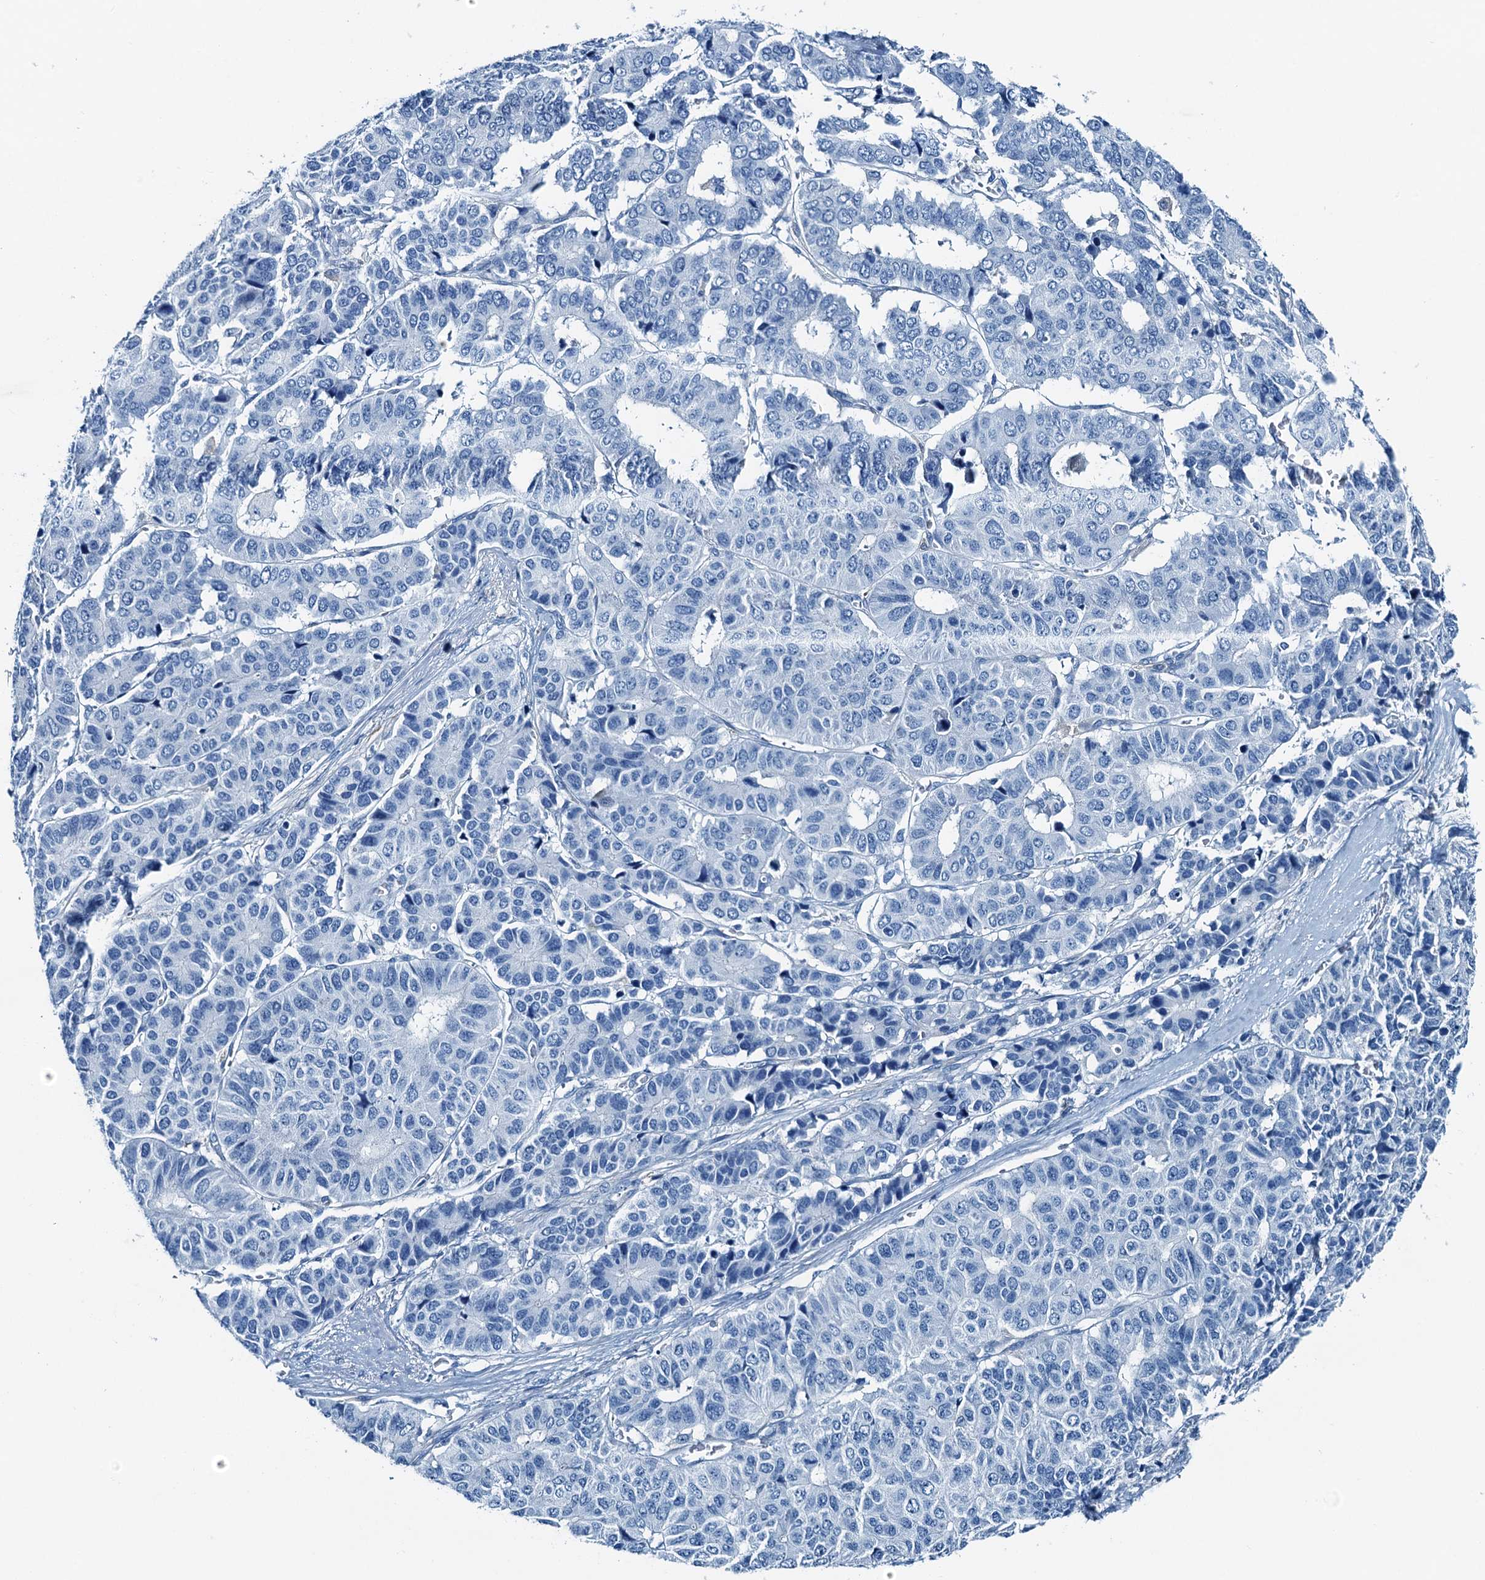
{"staining": {"intensity": "negative", "quantity": "none", "location": "none"}, "tissue": "pancreatic cancer", "cell_type": "Tumor cells", "image_type": "cancer", "snomed": [{"axis": "morphology", "description": "Adenocarcinoma, NOS"}, {"axis": "topography", "description": "Pancreas"}], "caption": "Pancreatic cancer (adenocarcinoma) was stained to show a protein in brown. There is no significant staining in tumor cells. The staining is performed using DAB brown chromogen with nuclei counter-stained in using hematoxylin.", "gene": "RAB3IL1", "patient": {"sex": "male", "age": 50}}